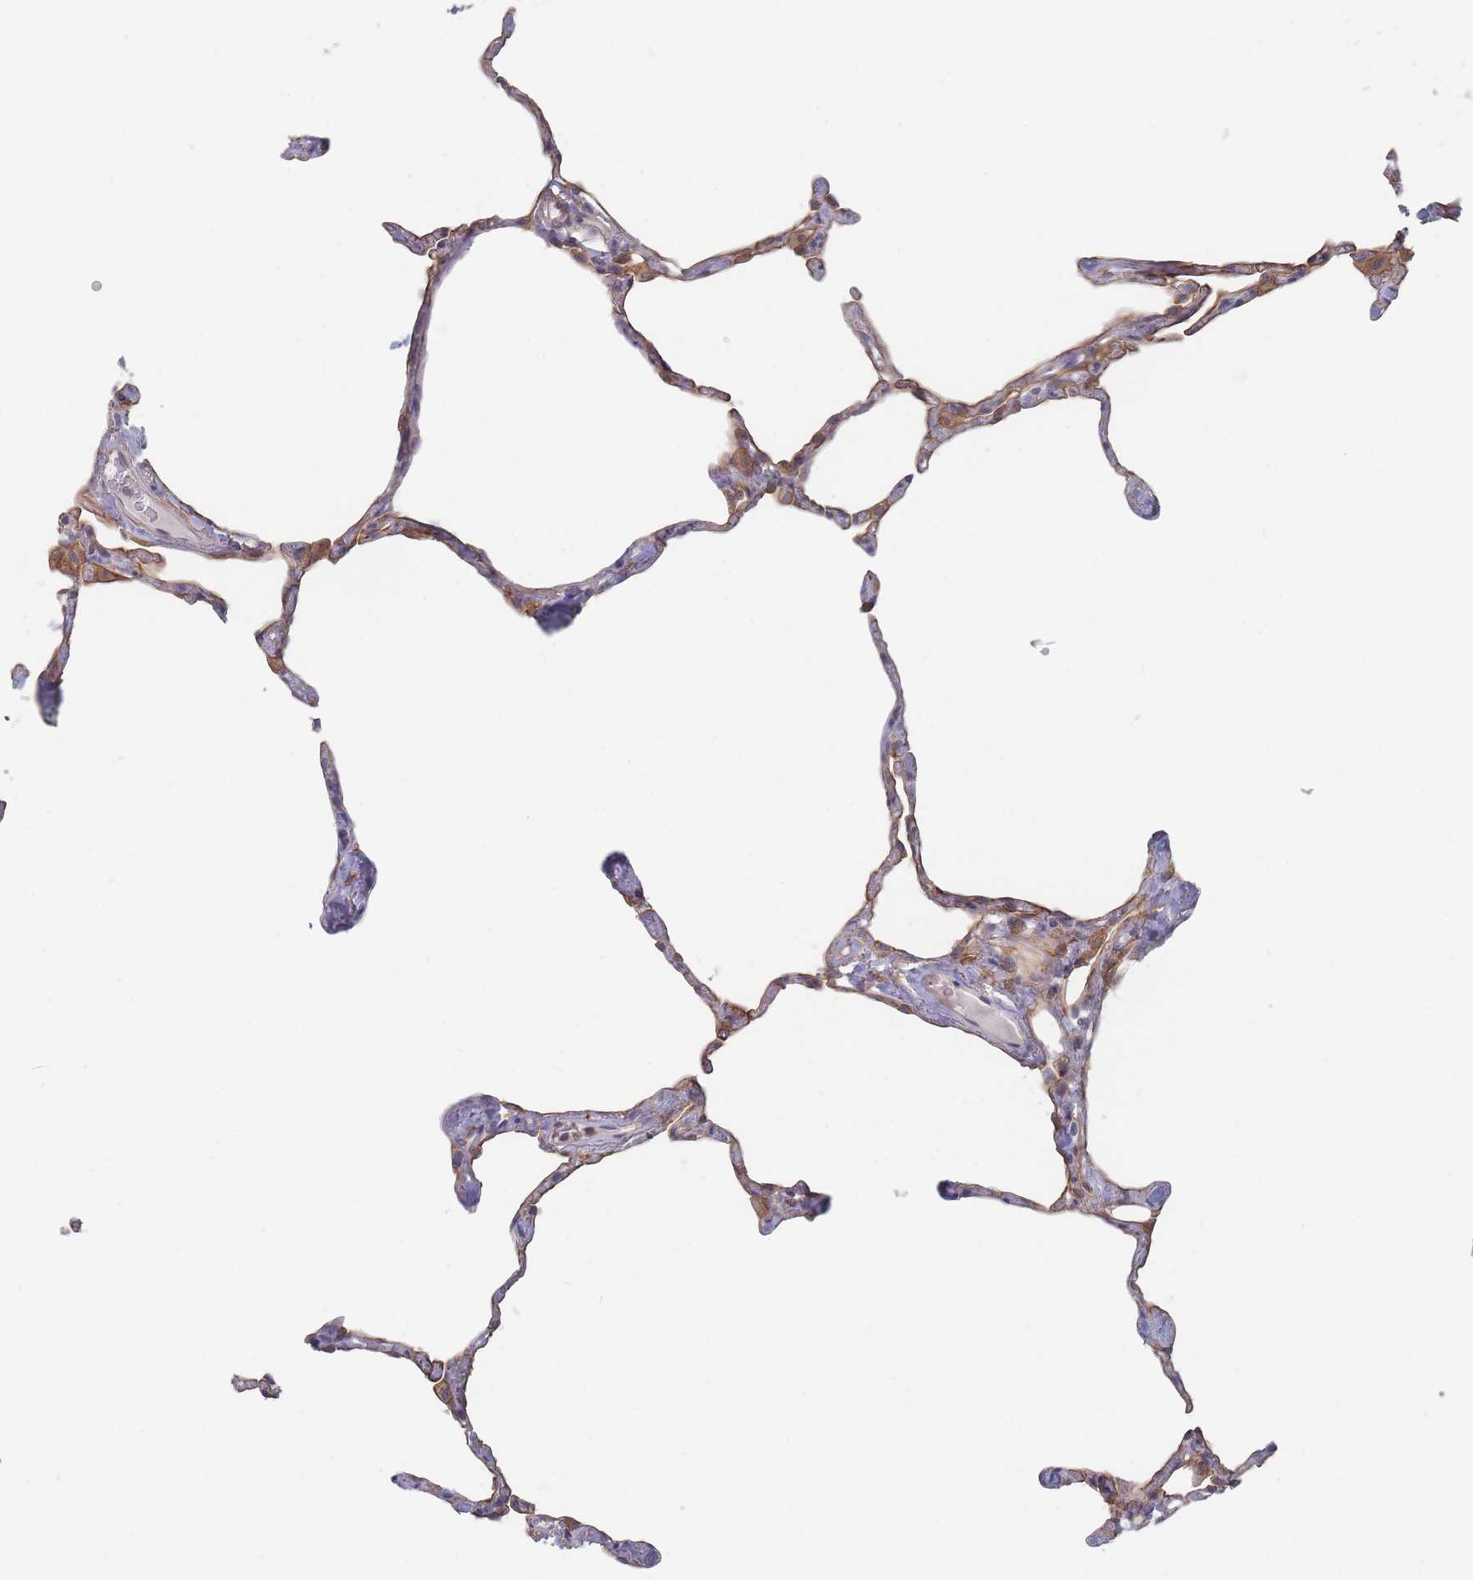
{"staining": {"intensity": "moderate", "quantity": "25%-75%", "location": "cytoplasmic/membranous"}, "tissue": "lung", "cell_type": "Alveolar cells", "image_type": "normal", "snomed": [{"axis": "morphology", "description": "Normal tissue, NOS"}, {"axis": "topography", "description": "Lung"}], "caption": "Lung stained with a brown dye reveals moderate cytoplasmic/membranous positive staining in about 25%-75% of alveolar cells.", "gene": "EFCC1", "patient": {"sex": "male", "age": 65}}